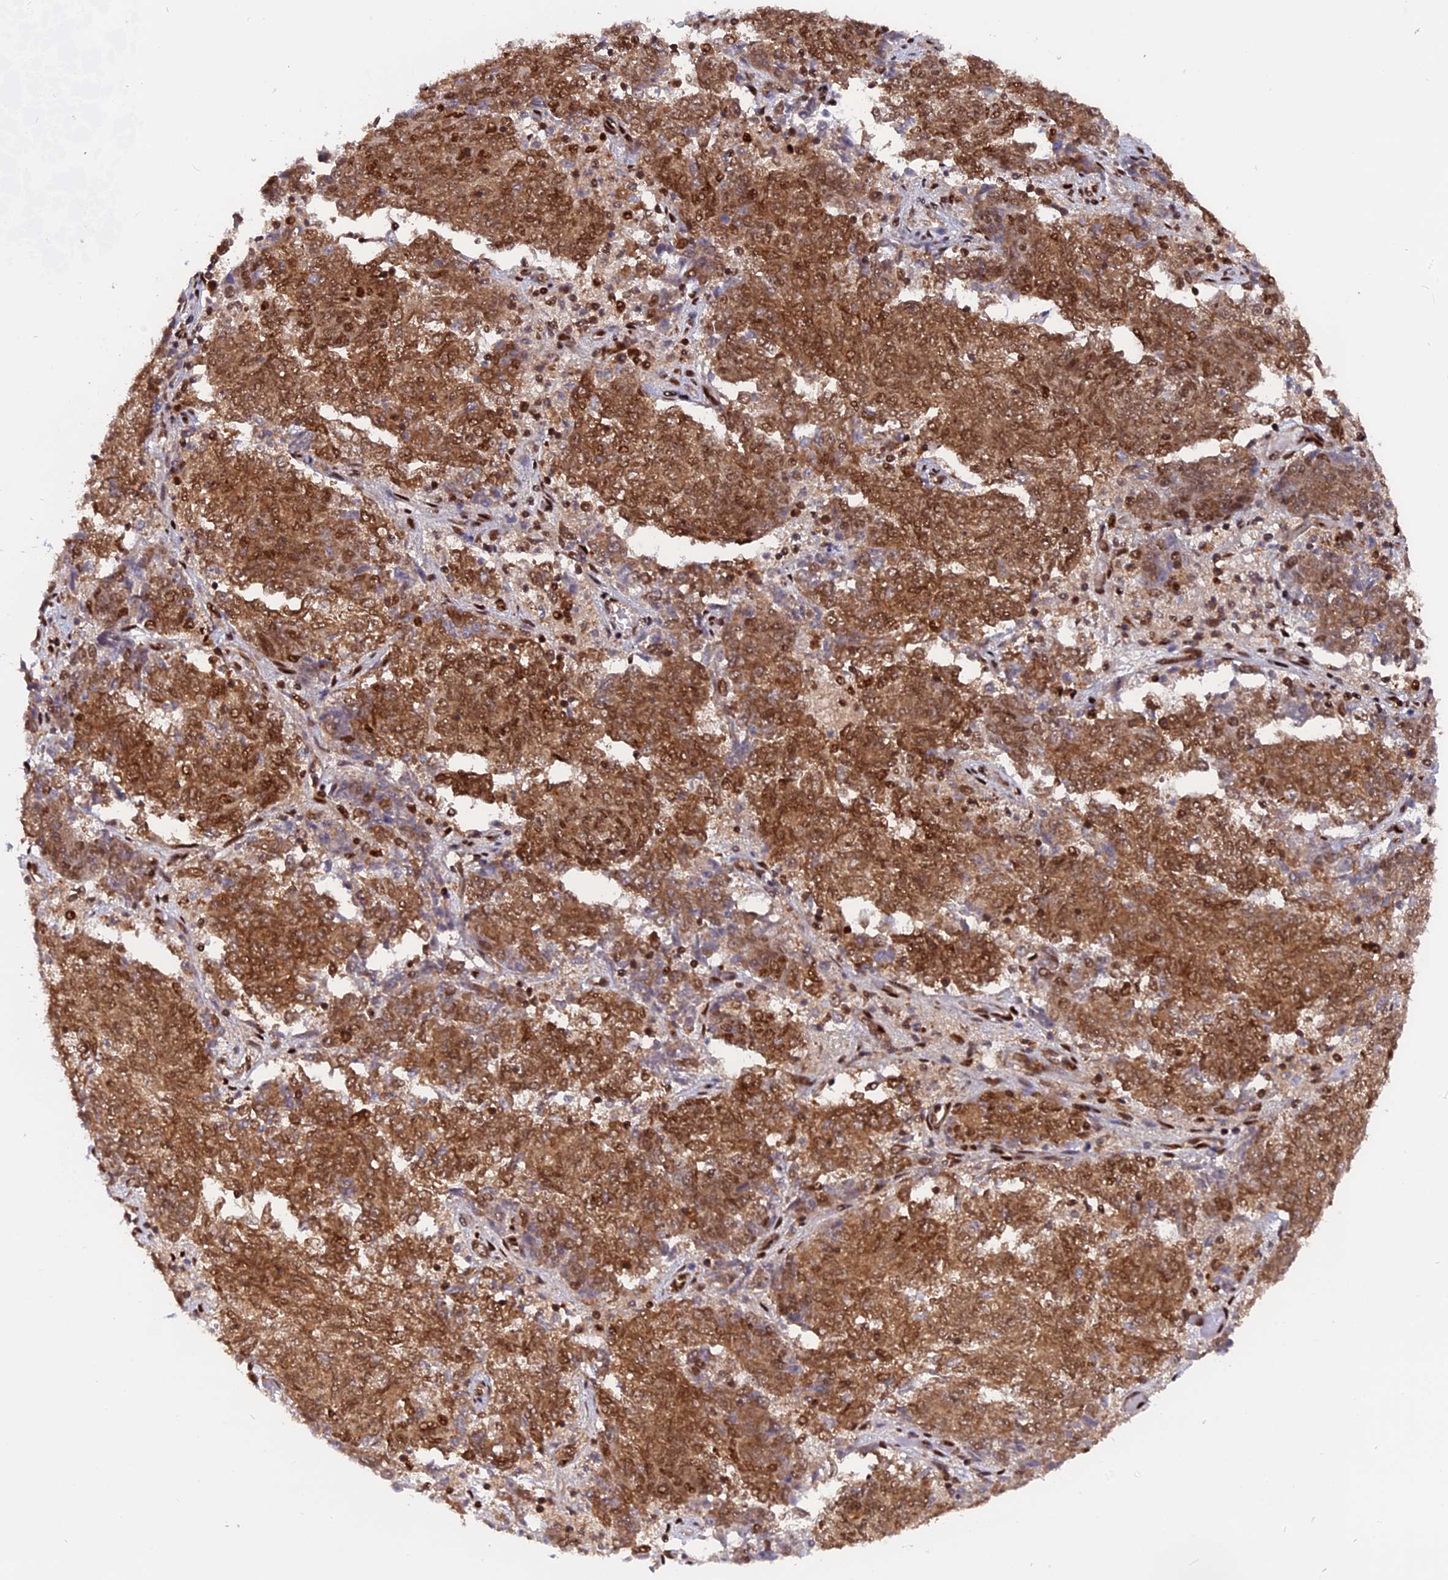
{"staining": {"intensity": "moderate", "quantity": ">75%", "location": "cytoplasmic/membranous,nuclear"}, "tissue": "endometrial cancer", "cell_type": "Tumor cells", "image_type": "cancer", "snomed": [{"axis": "morphology", "description": "Adenocarcinoma, NOS"}, {"axis": "topography", "description": "Endometrium"}], "caption": "This photomicrograph demonstrates immunohistochemistry (IHC) staining of endometrial cancer, with medium moderate cytoplasmic/membranous and nuclear positivity in approximately >75% of tumor cells.", "gene": "RAMAC", "patient": {"sex": "female", "age": 80}}